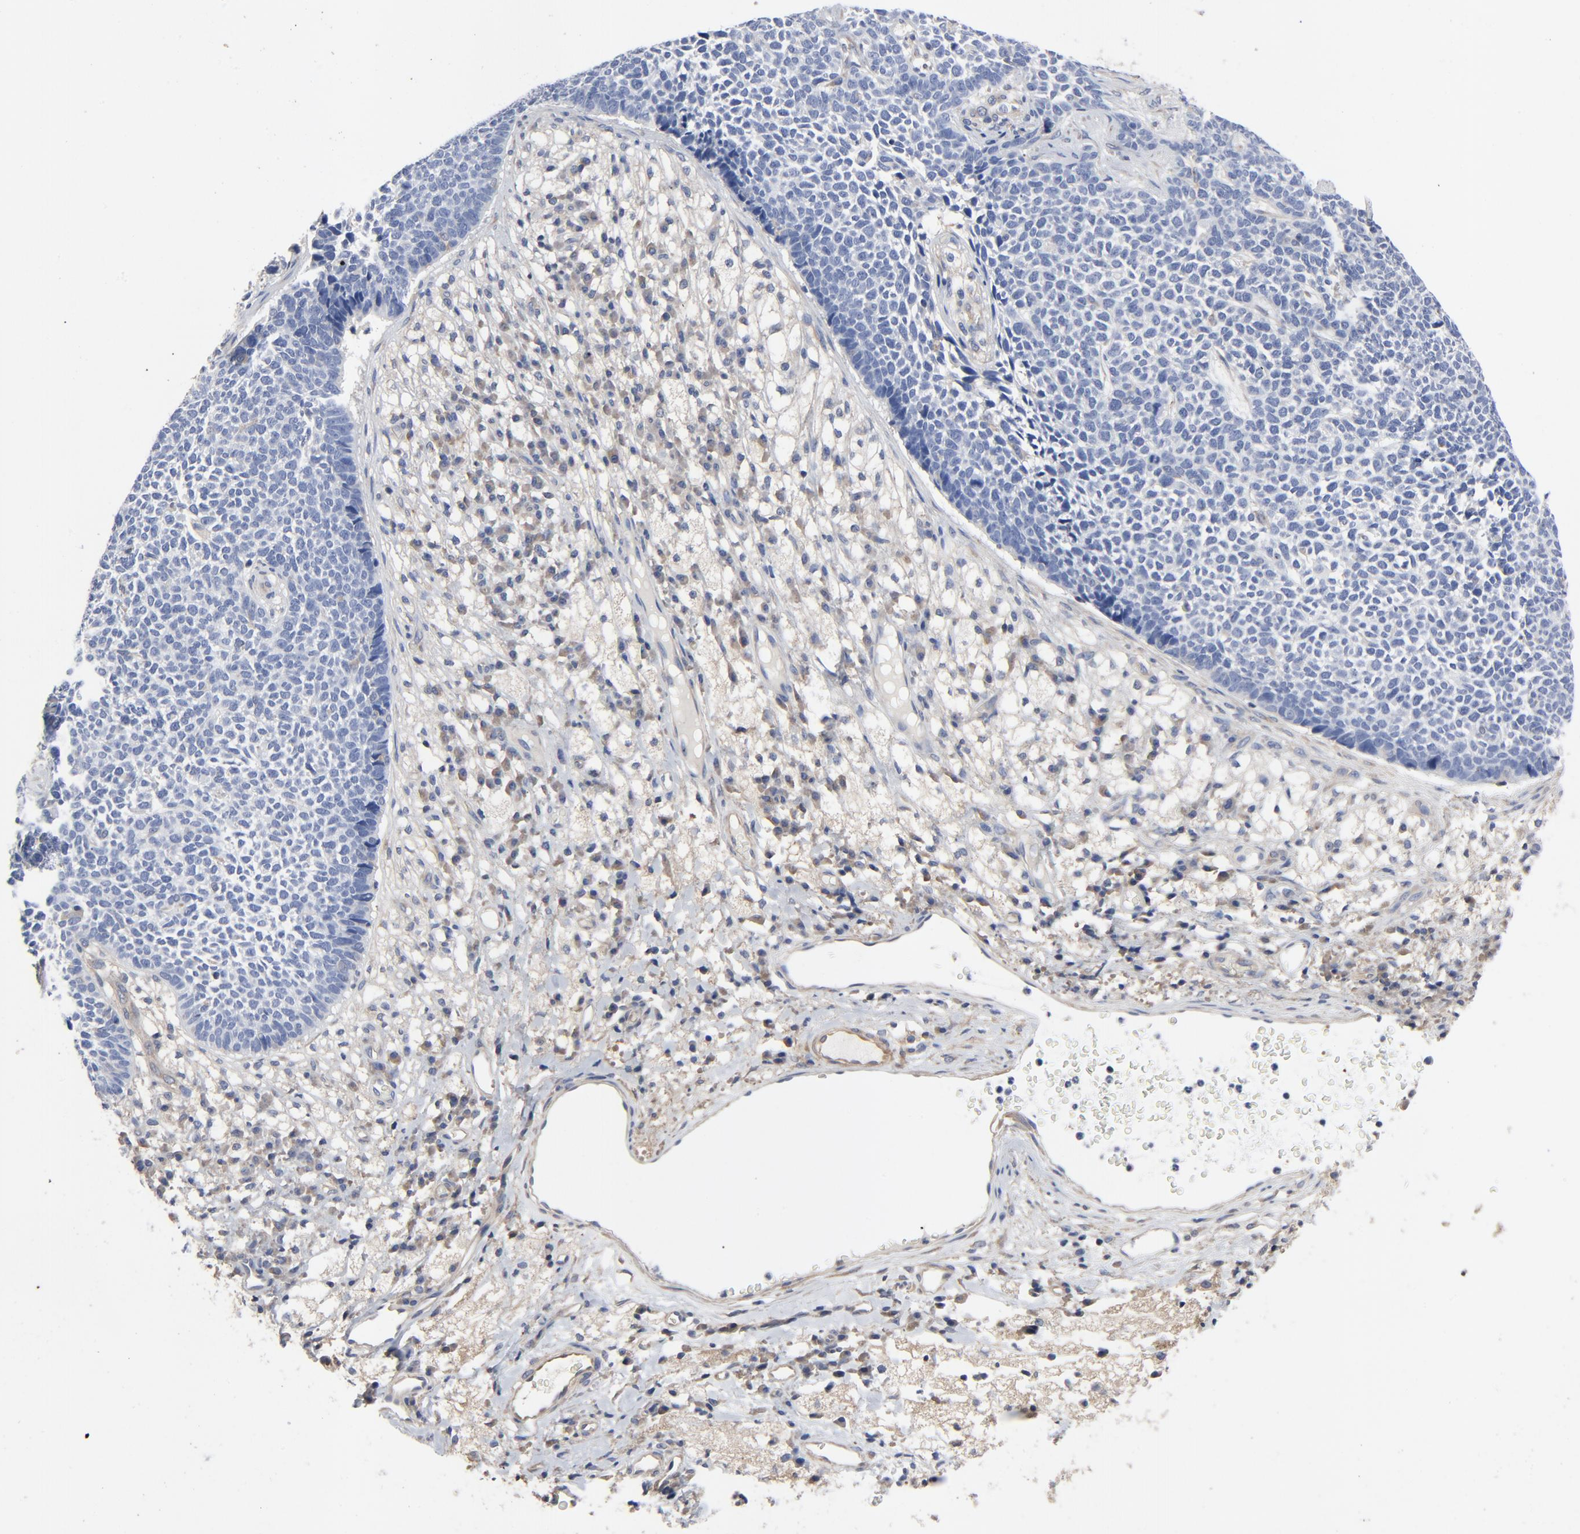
{"staining": {"intensity": "negative", "quantity": "none", "location": "none"}, "tissue": "skin cancer", "cell_type": "Tumor cells", "image_type": "cancer", "snomed": [{"axis": "morphology", "description": "Basal cell carcinoma"}, {"axis": "topography", "description": "Skin"}], "caption": "Tumor cells show no significant protein positivity in skin cancer (basal cell carcinoma). (DAB immunohistochemistry with hematoxylin counter stain).", "gene": "DYNLT3", "patient": {"sex": "female", "age": 84}}